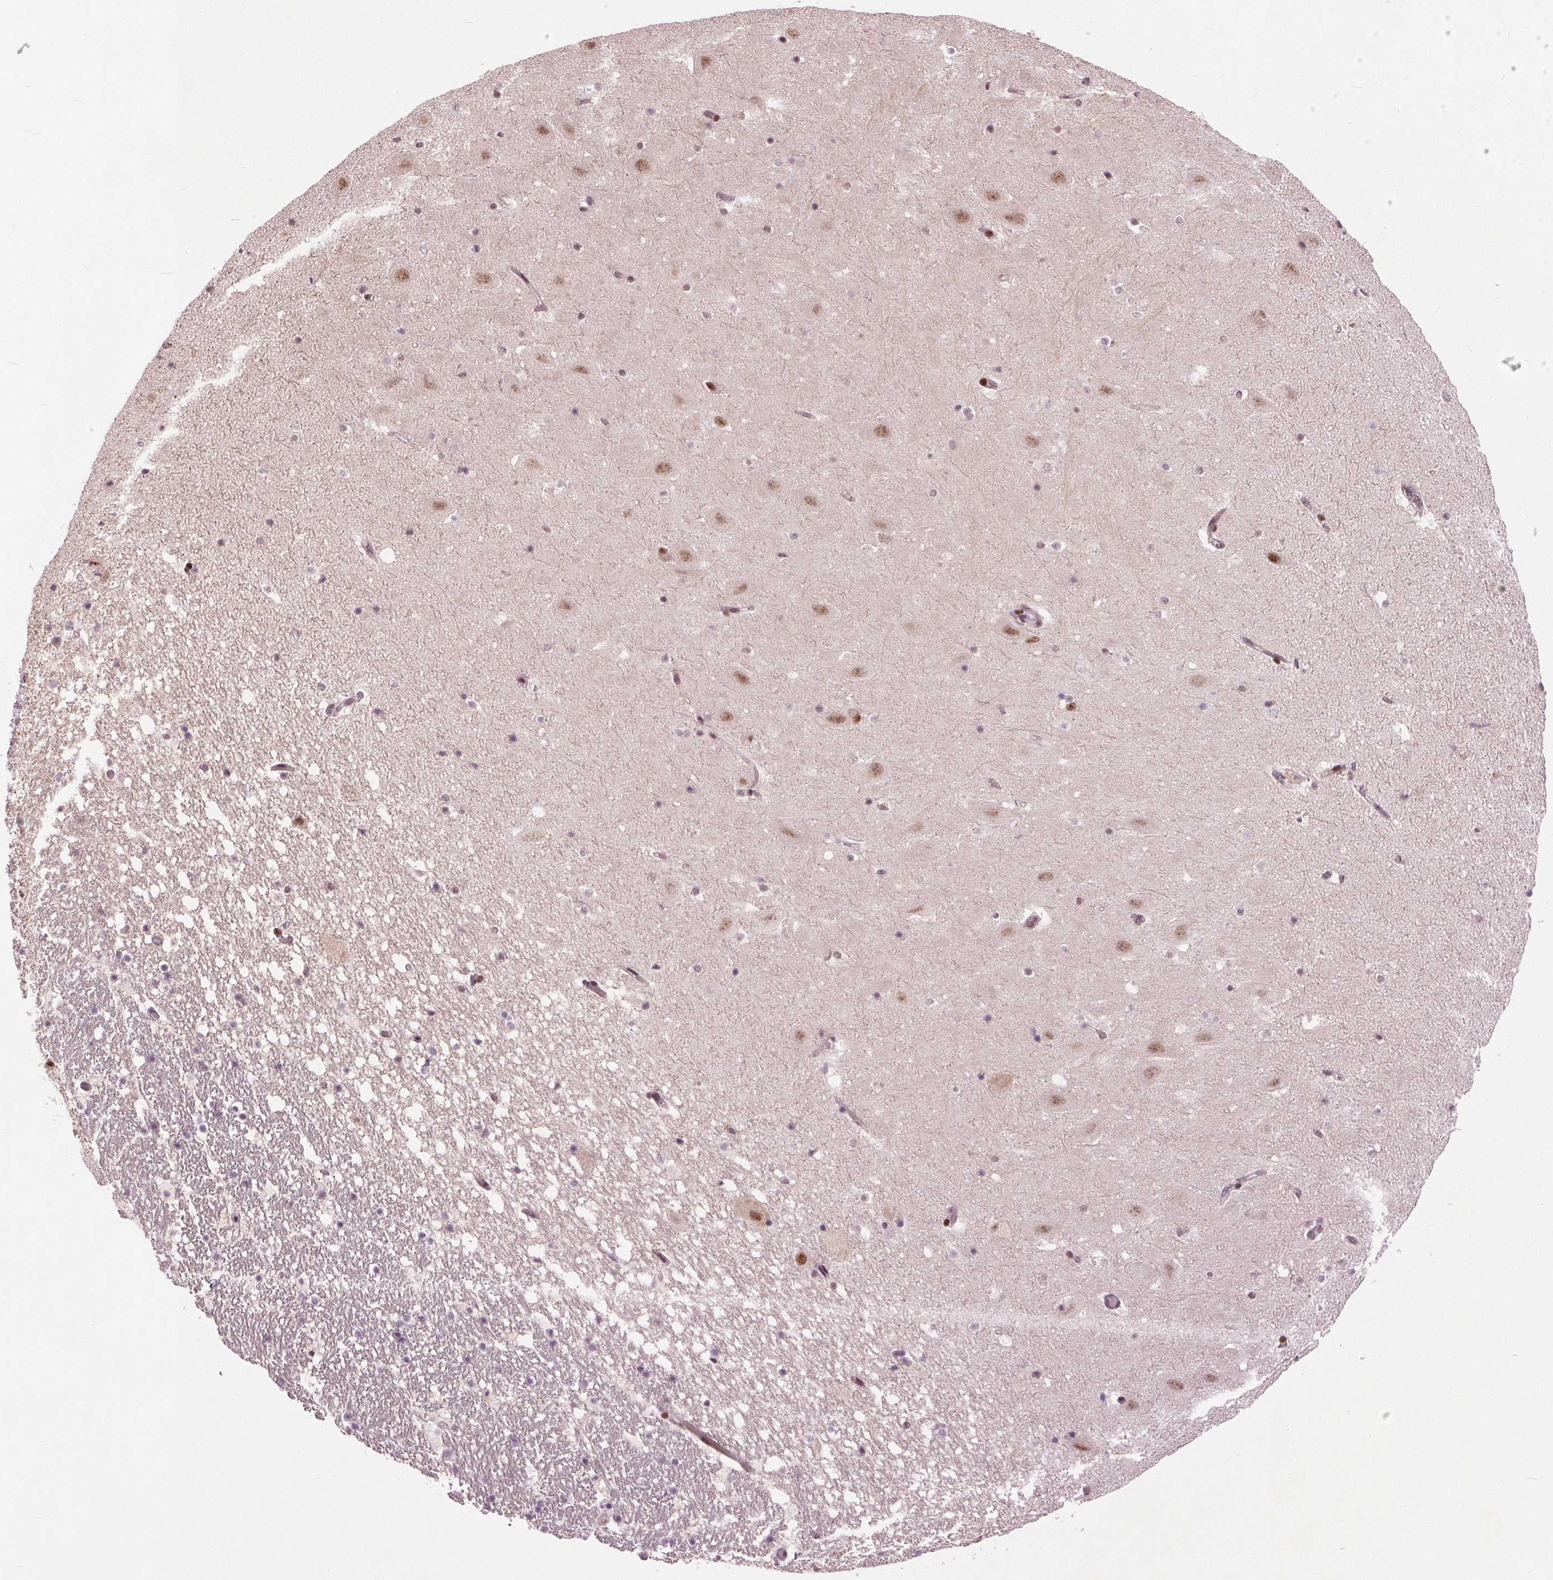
{"staining": {"intensity": "moderate", "quantity": "<25%", "location": "nuclear"}, "tissue": "hippocampus", "cell_type": "Glial cells", "image_type": "normal", "snomed": [{"axis": "morphology", "description": "Normal tissue, NOS"}, {"axis": "topography", "description": "Hippocampus"}], "caption": "The image demonstrates immunohistochemical staining of benign hippocampus. There is moderate nuclear positivity is identified in approximately <25% of glial cells.", "gene": "TTC34", "patient": {"sex": "female", "age": 42}}